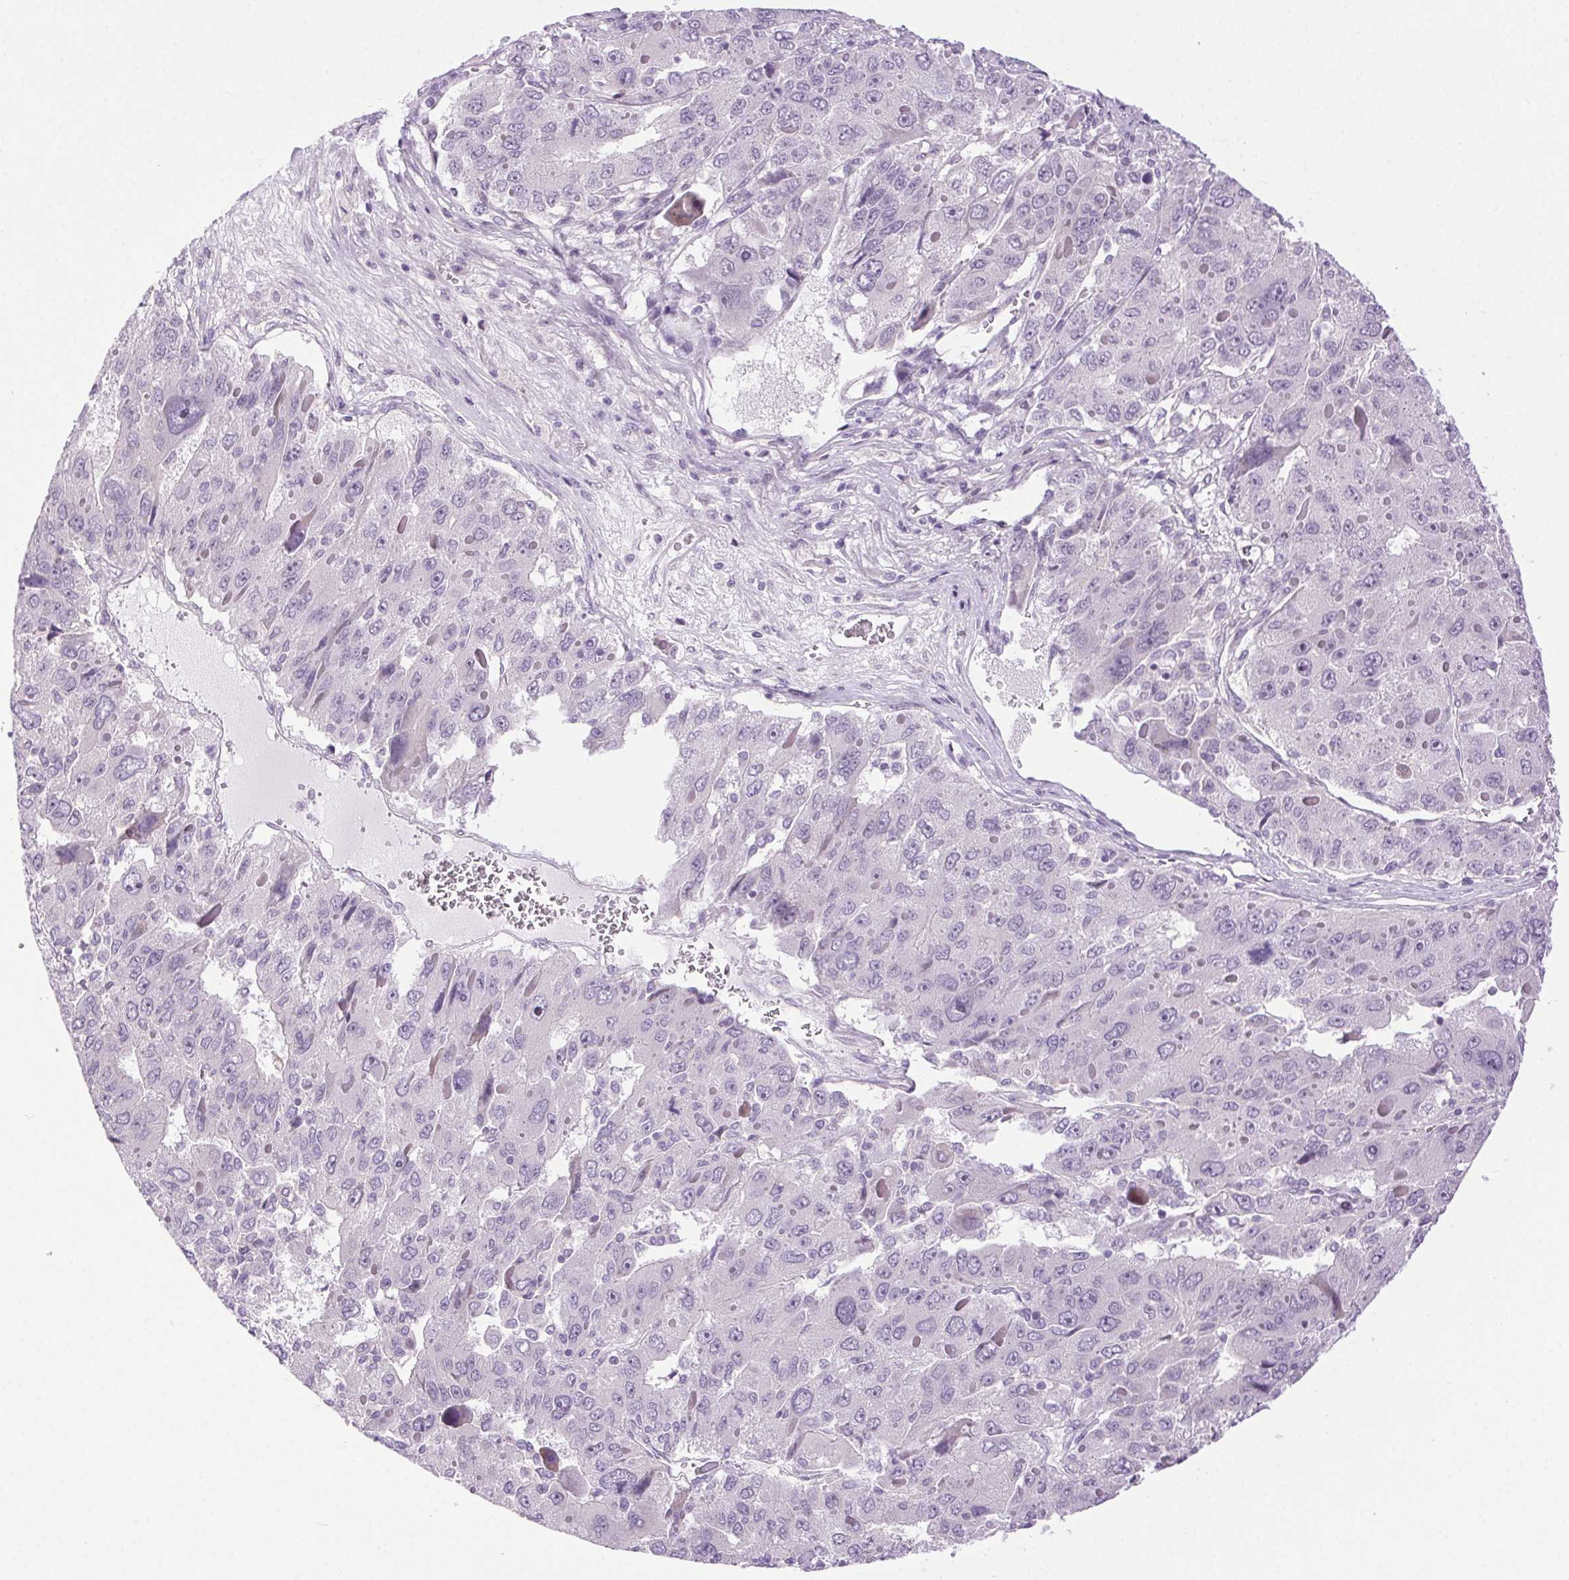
{"staining": {"intensity": "negative", "quantity": "none", "location": "none"}, "tissue": "liver cancer", "cell_type": "Tumor cells", "image_type": "cancer", "snomed": [{"axis": "morphology", "description": "Carcinoma, Hepatocellular, NOS"}, {"axis": "topography", "description": "Liver"}], "caption": "High magnification brightfield microscopy of liver hepatocellular carcinoma stained with DAB (brown) and counterstained with hematoxylin (blue): tumor cells show no significant staining.", "gene": "SYT11", "patient": {"sex": "female", "age": 41}}